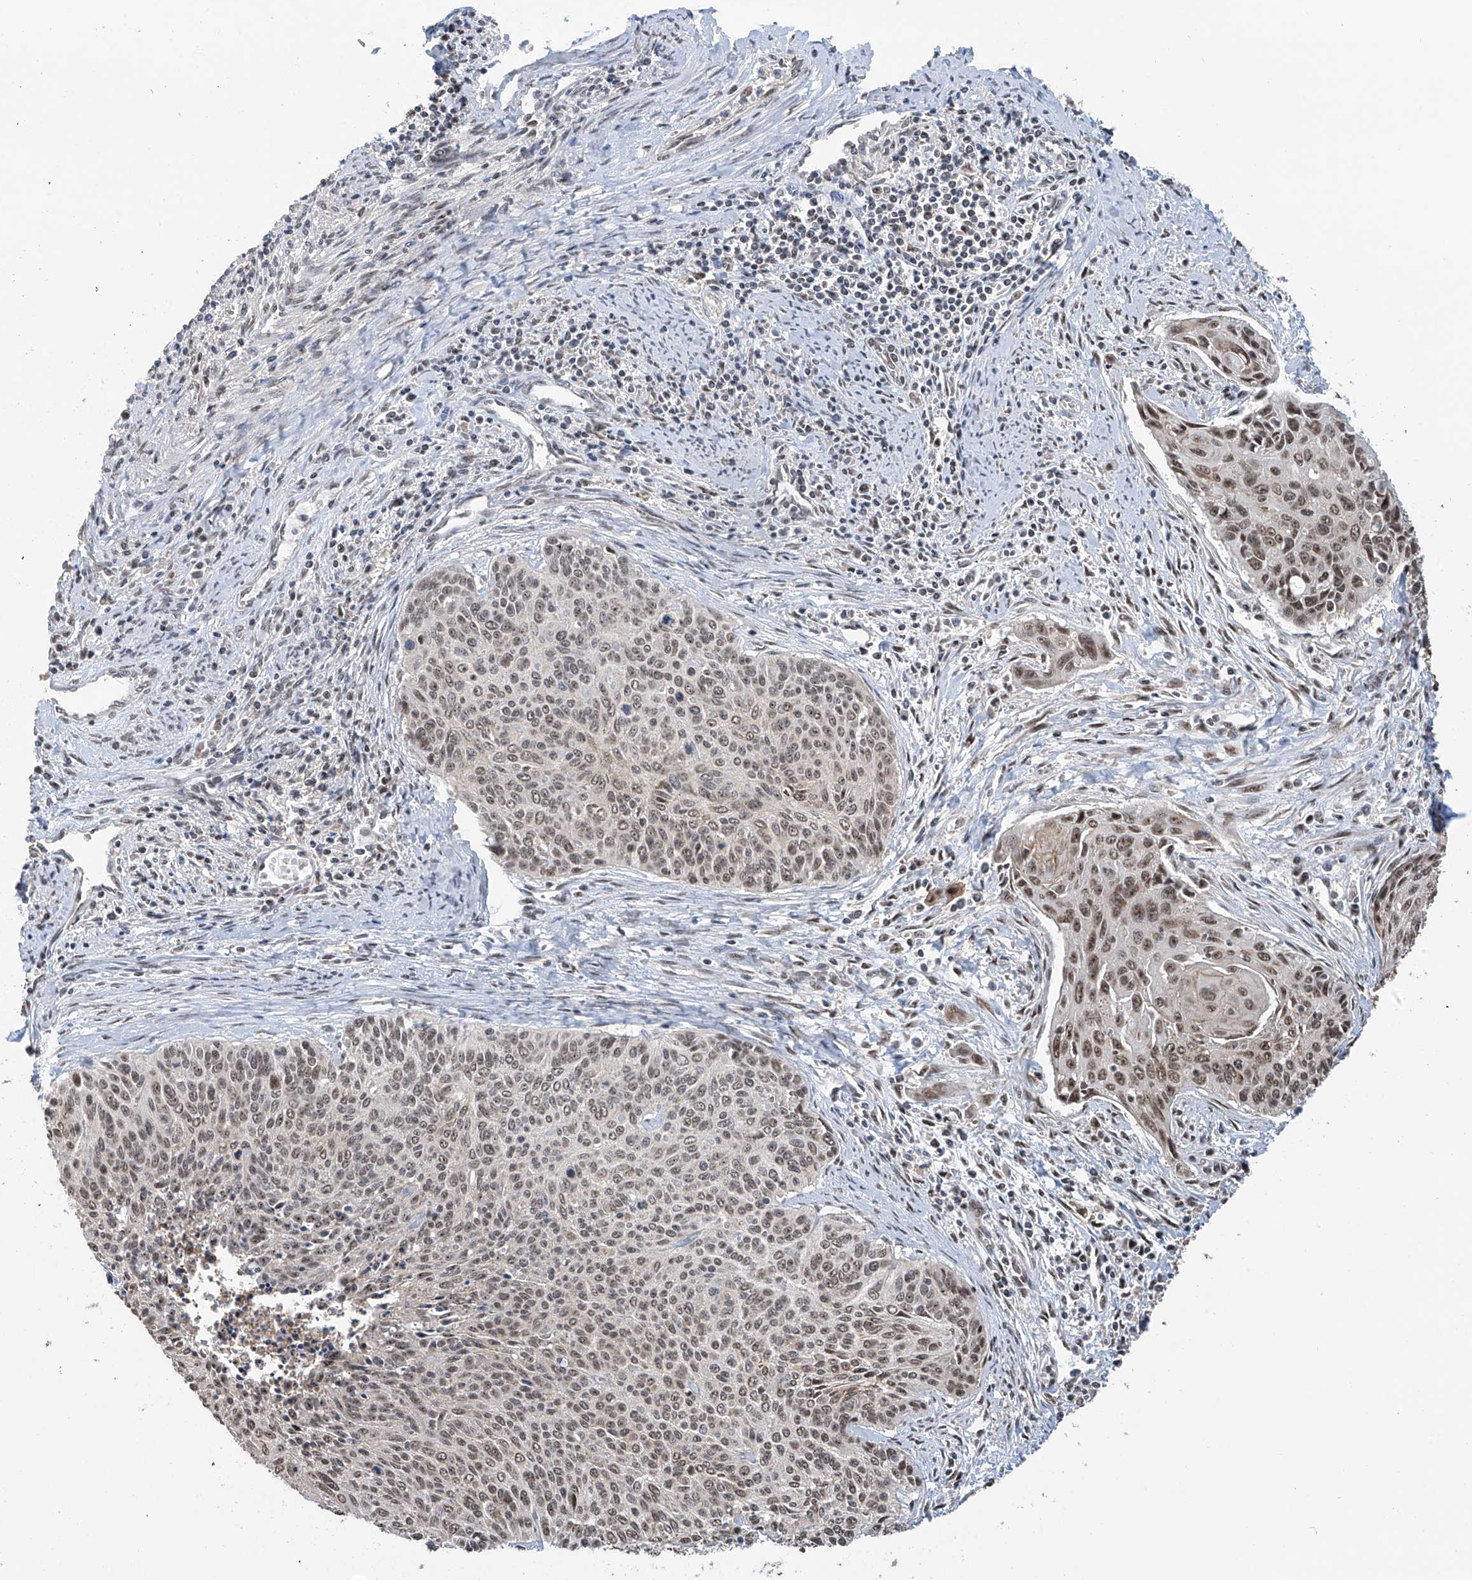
{"staining": {"intensity": "weak", "quantity": ">75%", "location": "nuclear"}, "tissue": "cervical cancer", "cell_type": "Tumor cells", "image_type": "cancer", "snomed": [{"axis": "morphology", "description": "Squamous cell carcinoma, NOS"}, {"axis": "topography", "description": "Cervix"}], "caption": "Cervical squamous cell carcinoma was stained to show a protein in brown. There is low levels of weak nuclear positivity in approximately >75% of tumor cells.", "gene": "C1orf131", "patient": {"sex": "female", "age": 55}}